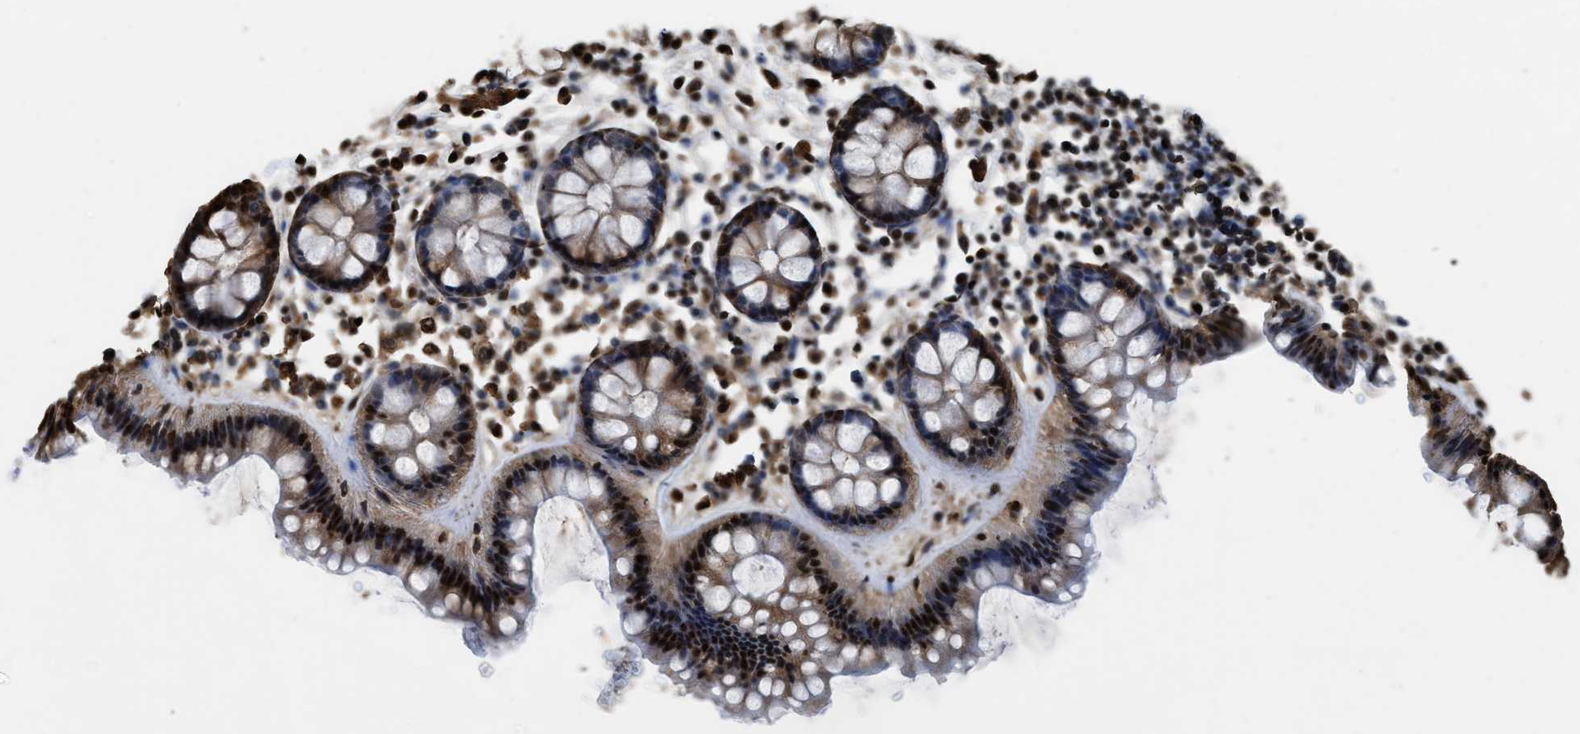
{"staining": {"intensity": "strong", "quantity": ">75%", "location": "cytoplasmic/membranous,nuclear"}, "tissue": "rectum", "cell_type": "Glandular cells", "image_type": "normal", "snomed": [{"axis": "morphology", "description": "Normal tissue, NOS"}, {"axis": "topography", "description": "Rectum"}], "caption": "Strong cytoplasmic/membranous,nuclear expression is appreciated in approximately >75% of glandular cells in unremarkable rectum.", "gene": "GAPDH", "patient": {"sex": "female", "age": 66}}